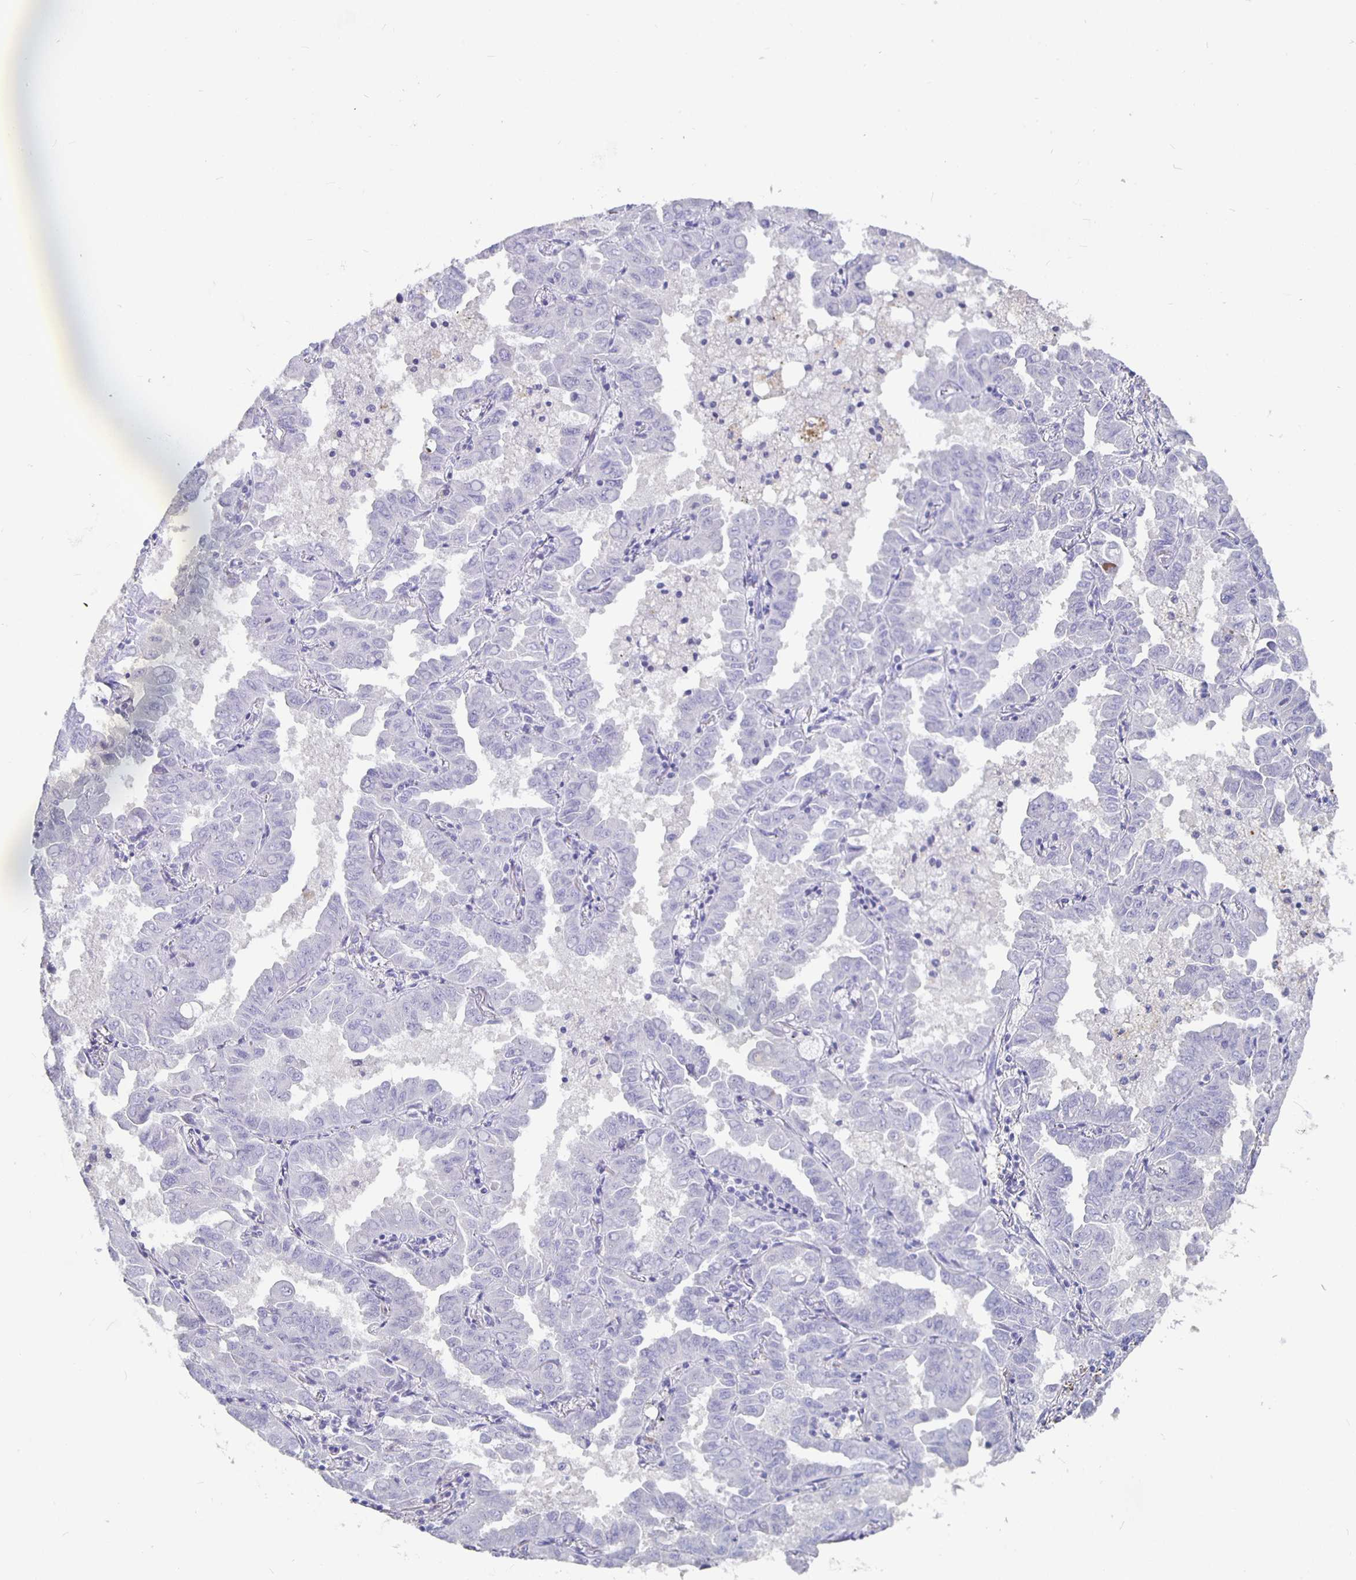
{"staining": {"intensity": "negative", "quantity": "none", "location": "none"}, "tissue": "lung cancer", "cell_type": "Tumor cells", "image_type": "cancer", "snomed": [{"axis": "morphology", "description": "Adenocarcinoma, NOS"}, {"axis": "topography", "description": "Lung"}], "caption": "IHC histopathology image of neoplastic tissue: lung cancer (adenocarcinoma) stained with DAB displays no significant protein staining in tumor cells.", "gene": "GPX4", "patient": {"sex": "male", "age": 64}}